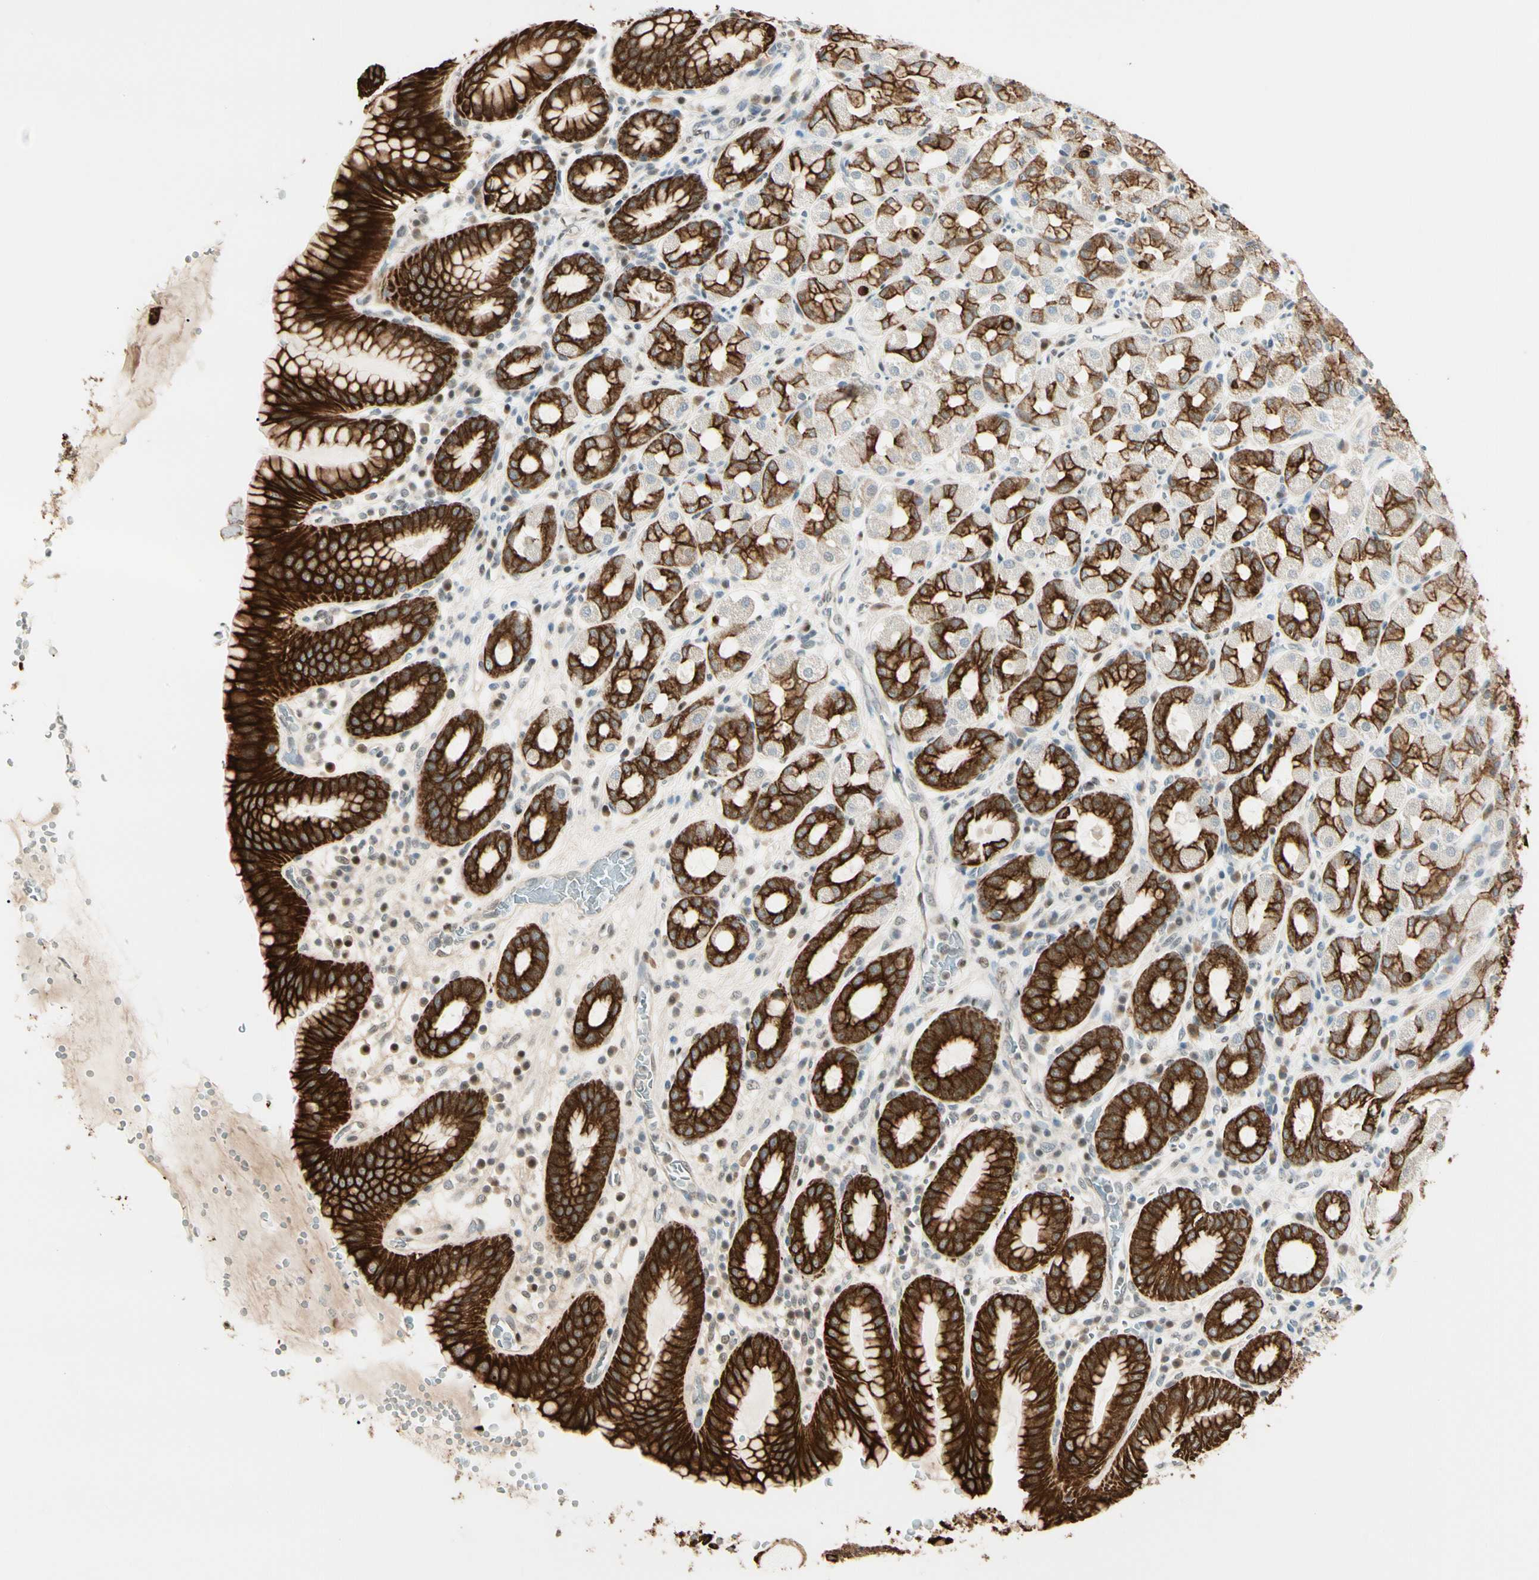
{"staining": {"intensity": "strong", "quantity": ">75%", "location": "cytoplasmic/membranous"}, "tissue": "stomach", "cell_type": "Glandular cells", "image_type": "normal", "snomed": [{"axis": "morphology", "description": "Normal tissue, NOS"}, {"axis": "topography", "description": "Stomach, upper"}], "caption": "A photomicrograph of human stomach stained for a protein shows strong cytoplasmic/membranous brown staining in glandular cells.", "gene": "ATXN1", "patient": {"sex": "male", "age": 68}}